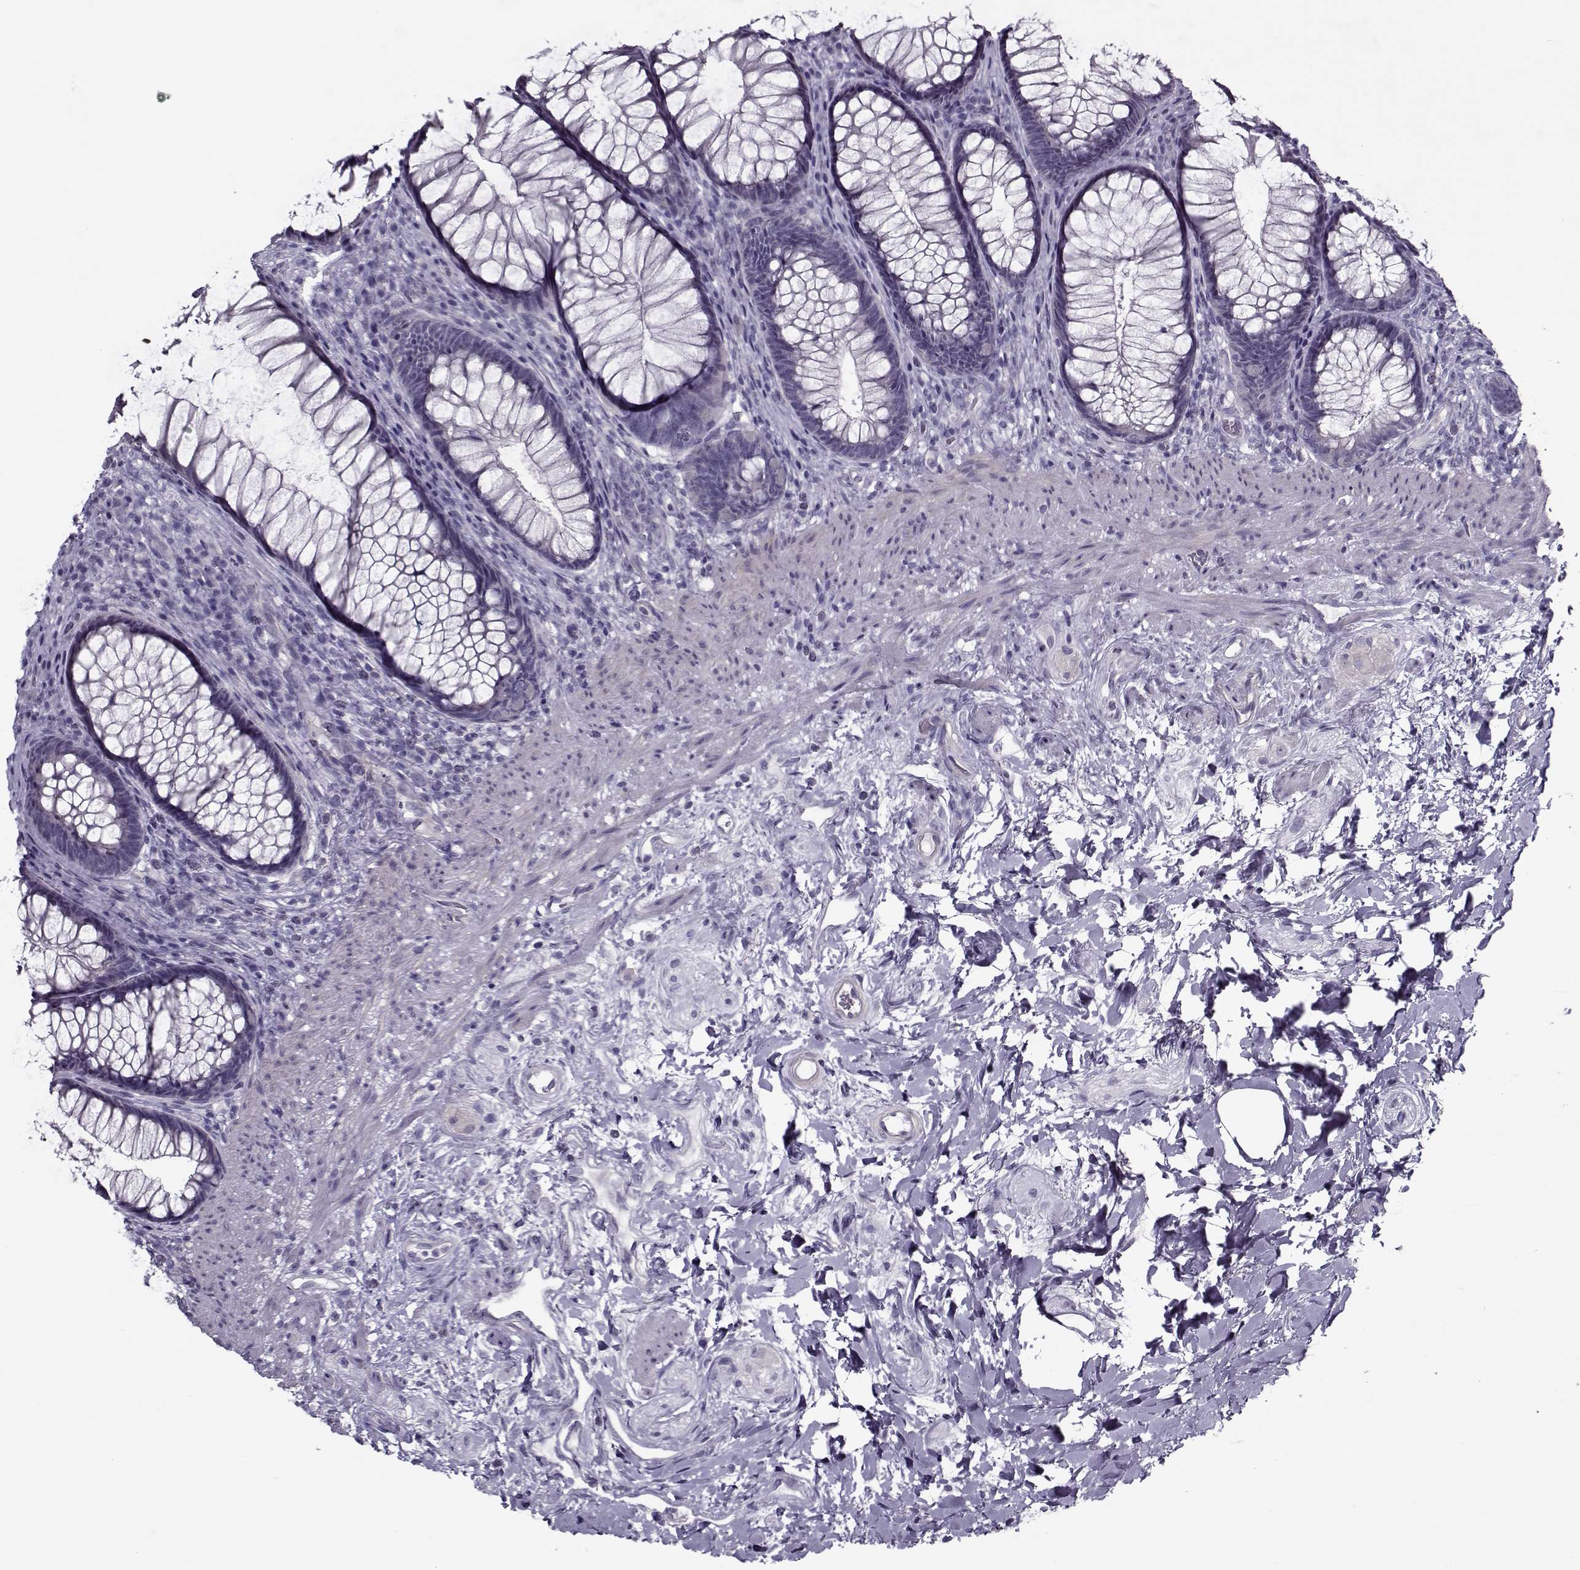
{"staining": {"intensity": "negative", "quantity": "none", "location": "none"}, "tissue": "rectum", "cell_type": "Glandular cells", "image_type": "normal", "snomed": [{"axis": "morphology", "description": "Normal tissue, NOS"}, {"axis": "topography", "description": "Smooth muscle"}, {"axis": "topography", "description": "Rectum"}], "caption": "Immunohistochemistry (IHC) of unremarkable rectum shows no expression in glandular cells.", "gene": "CIBAR1", "patient": {"sex": "male", "age": 53}}